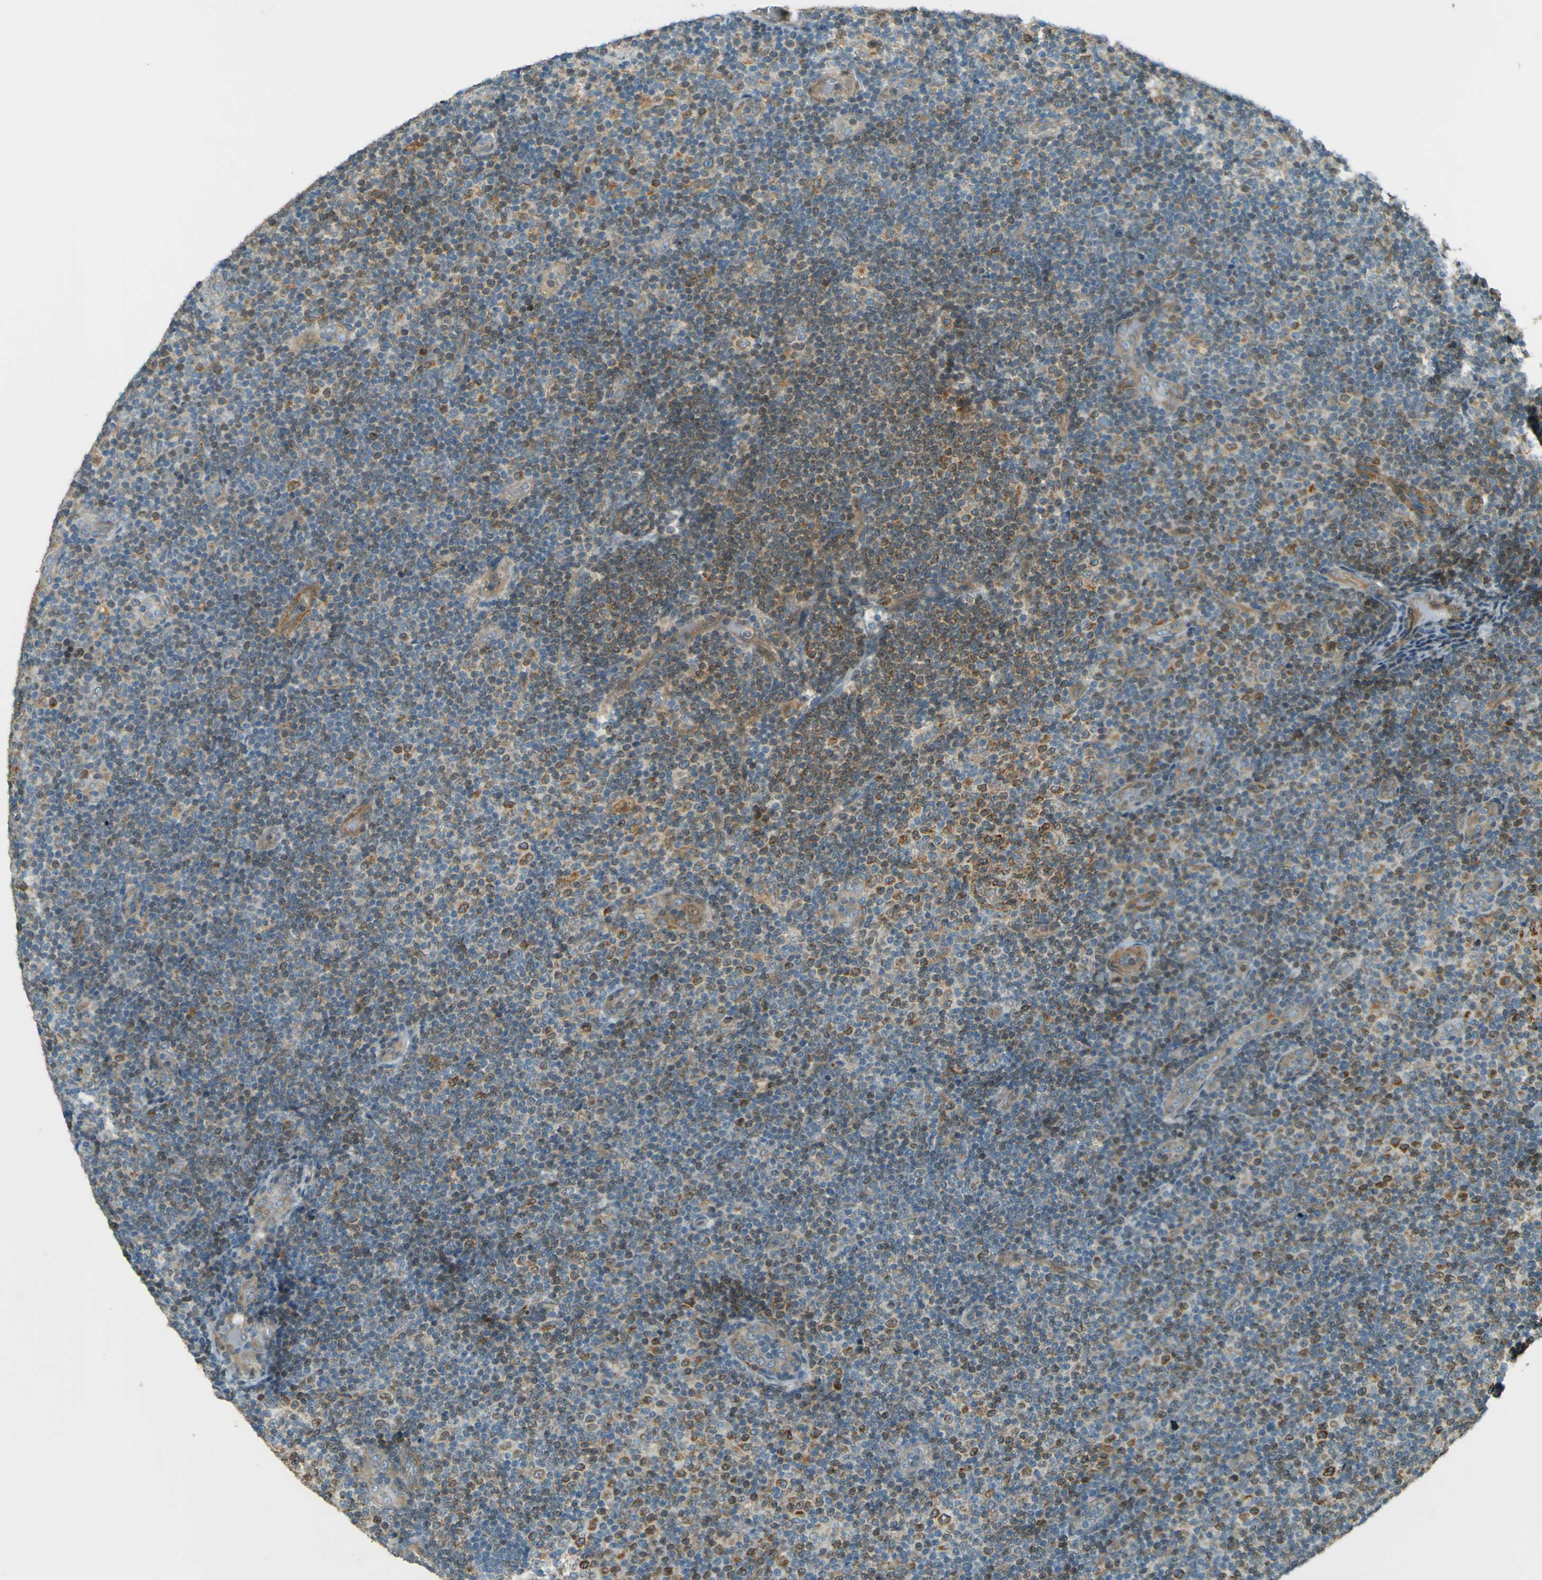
{"staining": {"intensity": "weak", "quantity": ">75%", "location": "cytoplasmic/membranous"}, "tissue": "lymphoma", "cell_type": "Tumor cells", "image_type": "cancer", "snomed": [{"axis": "morphology", "description": "Malignant lymphoma, non-Hodgkin's type, Low grade"}, {"axis": "topography", "description": "Lymph node"}], "caption": "A histopathology image showing weak cytoplasmic/membranous positivity in about >75% of tumor cells in lymphoma, as visualized by brown immunohistochemical staining.", "gene": "LPCAT1", "patient": {"sex": "male", "age": 83}}